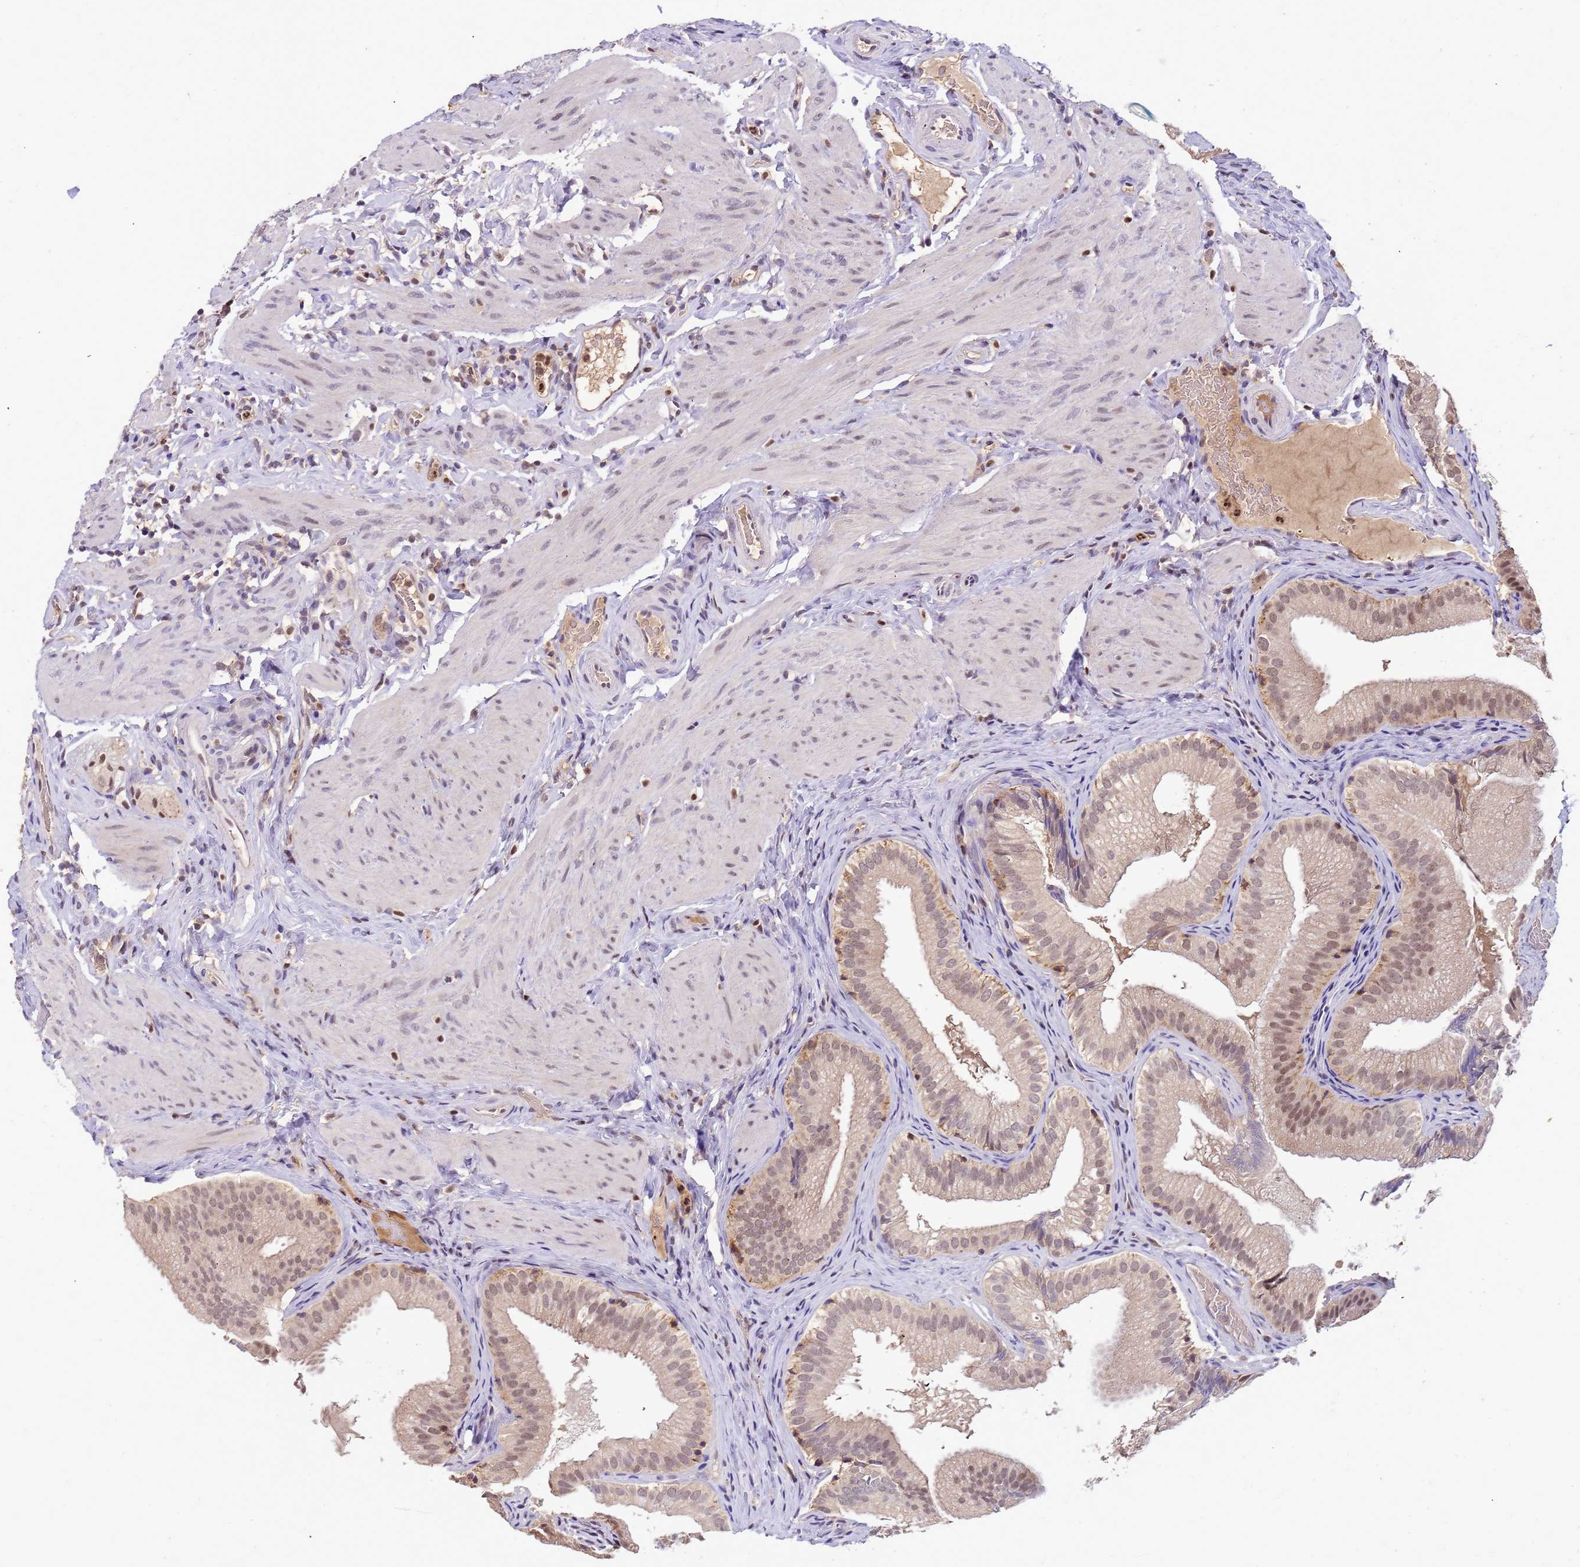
{"staining": {"intensity": "moderate", "quantity": "<25%", "location": "cytoplasmic/membranous,nuclear"}, "tissue": "gallbladder", "cell_type": "Glandular cells", "image_type": "normal", "snomed": [{"axis": "morphology", "description": "Normal tissue, NOS"}, {"axis": "topography", "description": "Gallbladder"}], "caption": "An image of human gallbladder stained for a protein displays moderate cytoplasmic/membranous,nuclear brown staining in glandular cells. The staining is performed using DAB (3,3'-diaminobenzidine) brown chromogen to label protein expression. The nuclei are counter-stained blue using hematoxylin.", "gene": "CD53", "patient": {"sex": "female", "age": 30}}